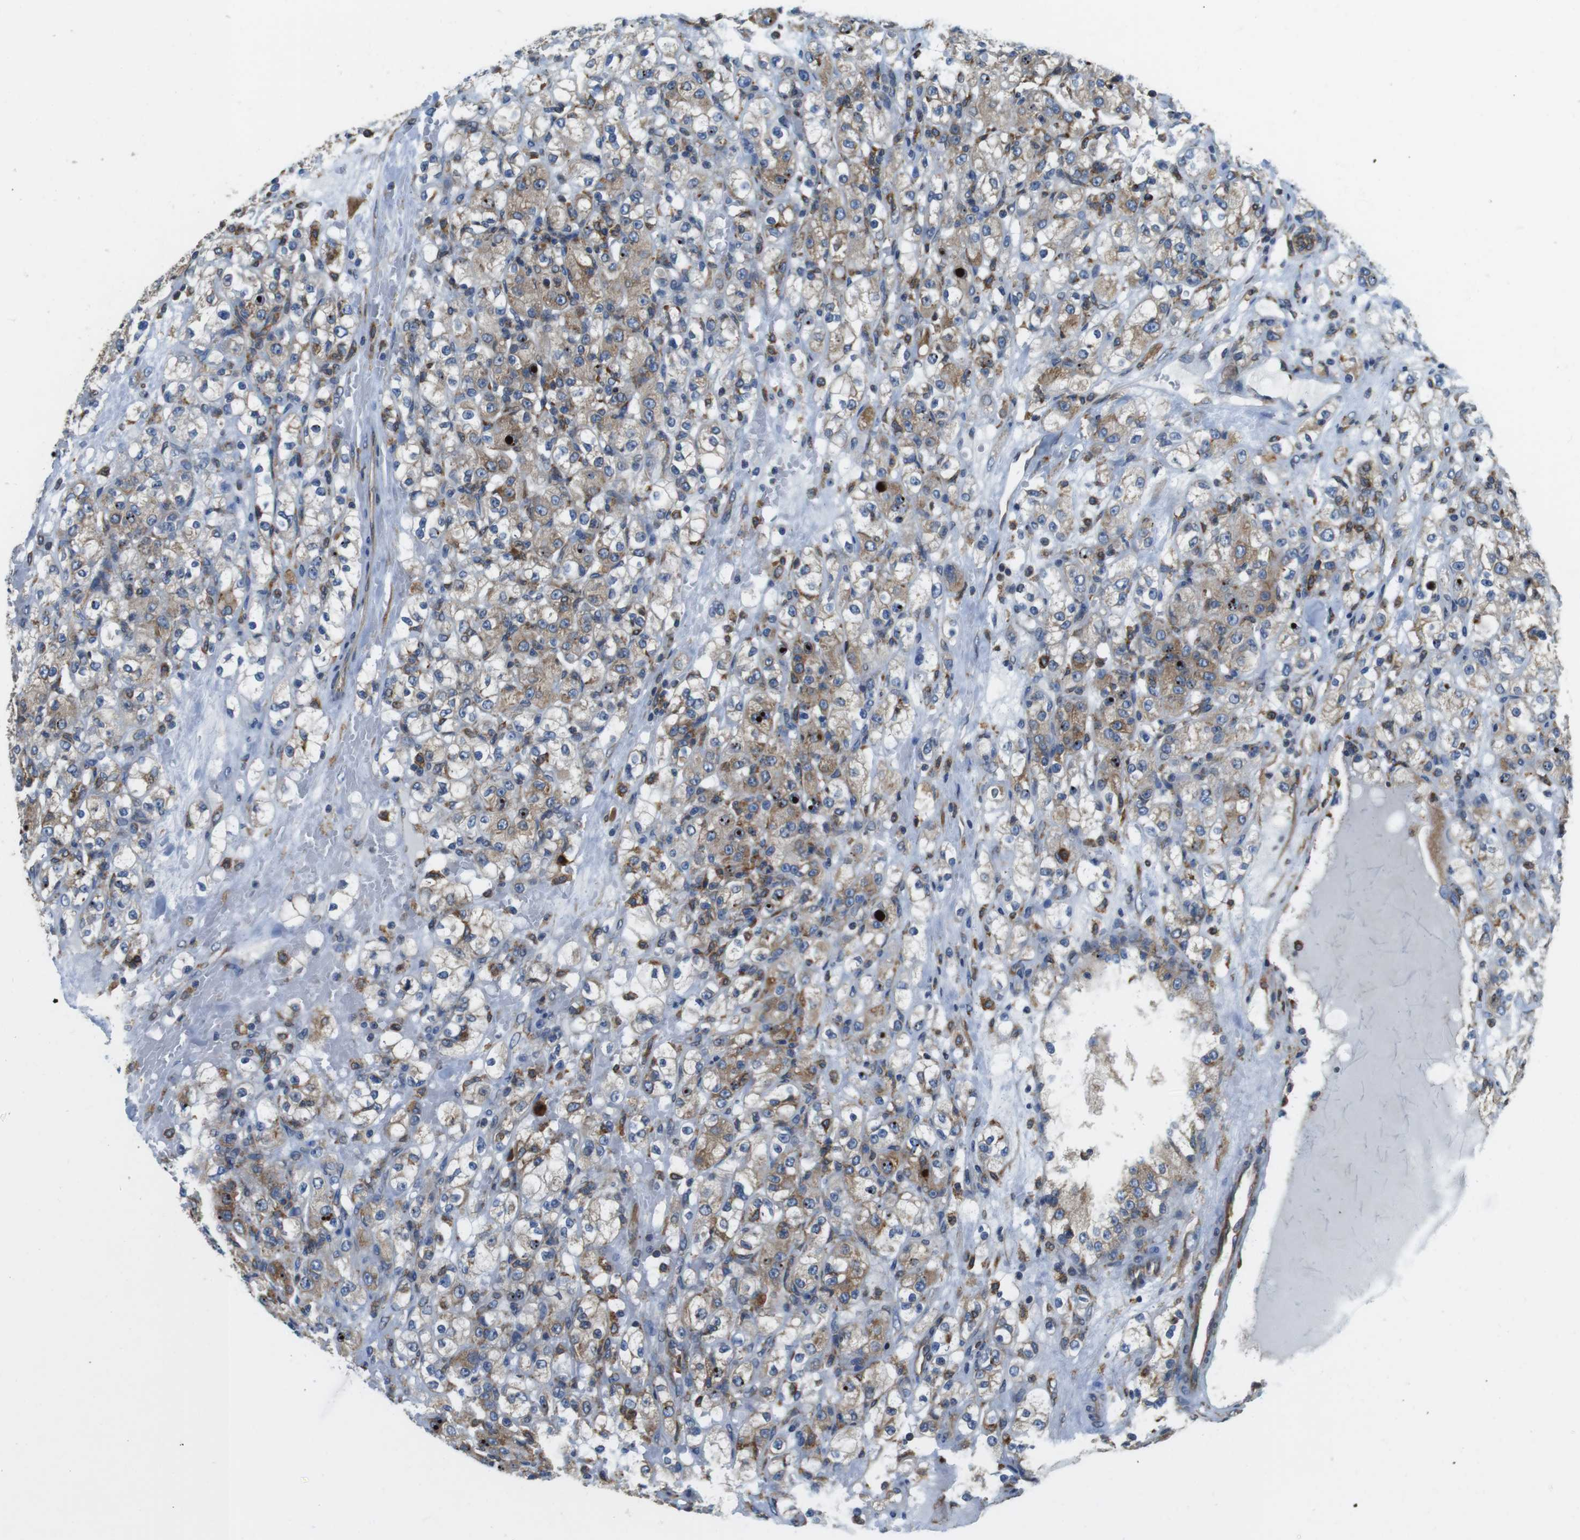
{"staining": {"intensity": "weak", "quantity": ">75%", "location": "cytoplasmic/membranous"}, "tissue": "renal cancer", "cell_type": "Tumor cells", "image_type": "cancer", "snomed": [{"axis": "morphology", "description": "Normal tissue, NOS"}, {"axis": "morphology", "description": "Adenocarcinoma, NOS"}, {"axis": "topography", "description": "Kidney"}], "caption": "DAB immunohistochemical staining of renal cancer shows weak cytoplasmic/membranous protein staining in approximately >75% of tumor cells.", "gene": "UGGT1", "patient": {"sex": "male", "age": 61}}